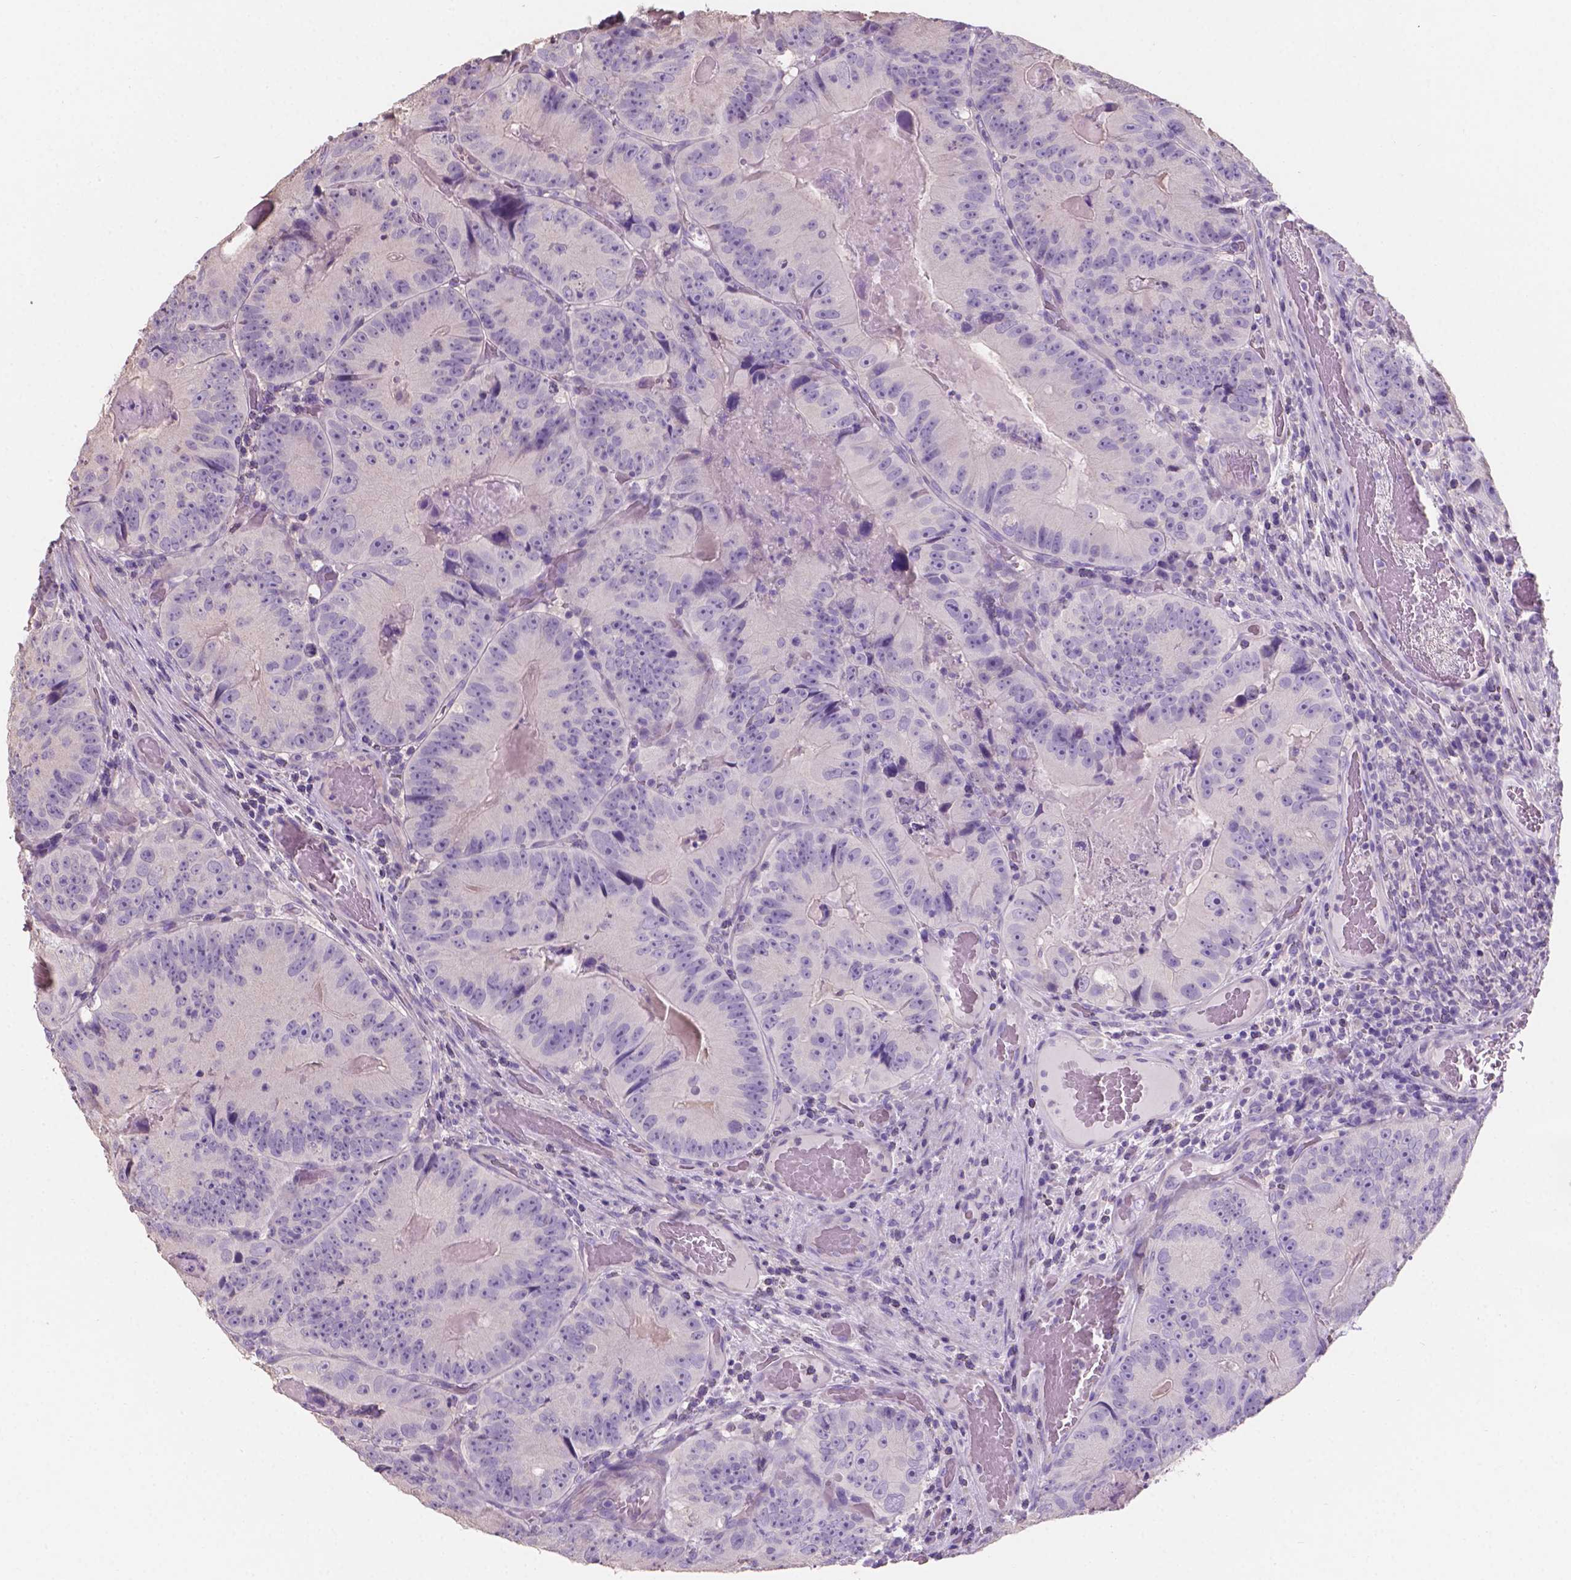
{"staining": {"intensity": "negative", "quantity": "none", "location": "none"}, "tissue": "colorectal cancer", "cell_type": "Tumor cells", "image_type": "cancer", "snomed": [{"axis": "morphology", "description": "Adenocarcinoma, NOS"}, {"axis": "topography", "description": "Colon"}], "caption": "High magnification brightfield microscopy of colorectal cancer (adenocarcinoma) stained with DAB (3,3'-diaminobenzidine) (brown) and counterstained with hematoxylin (blue): tumor cells show no significant expression.", "gene": "SBSN", "patient": {"sex": "female", "age": 86}}